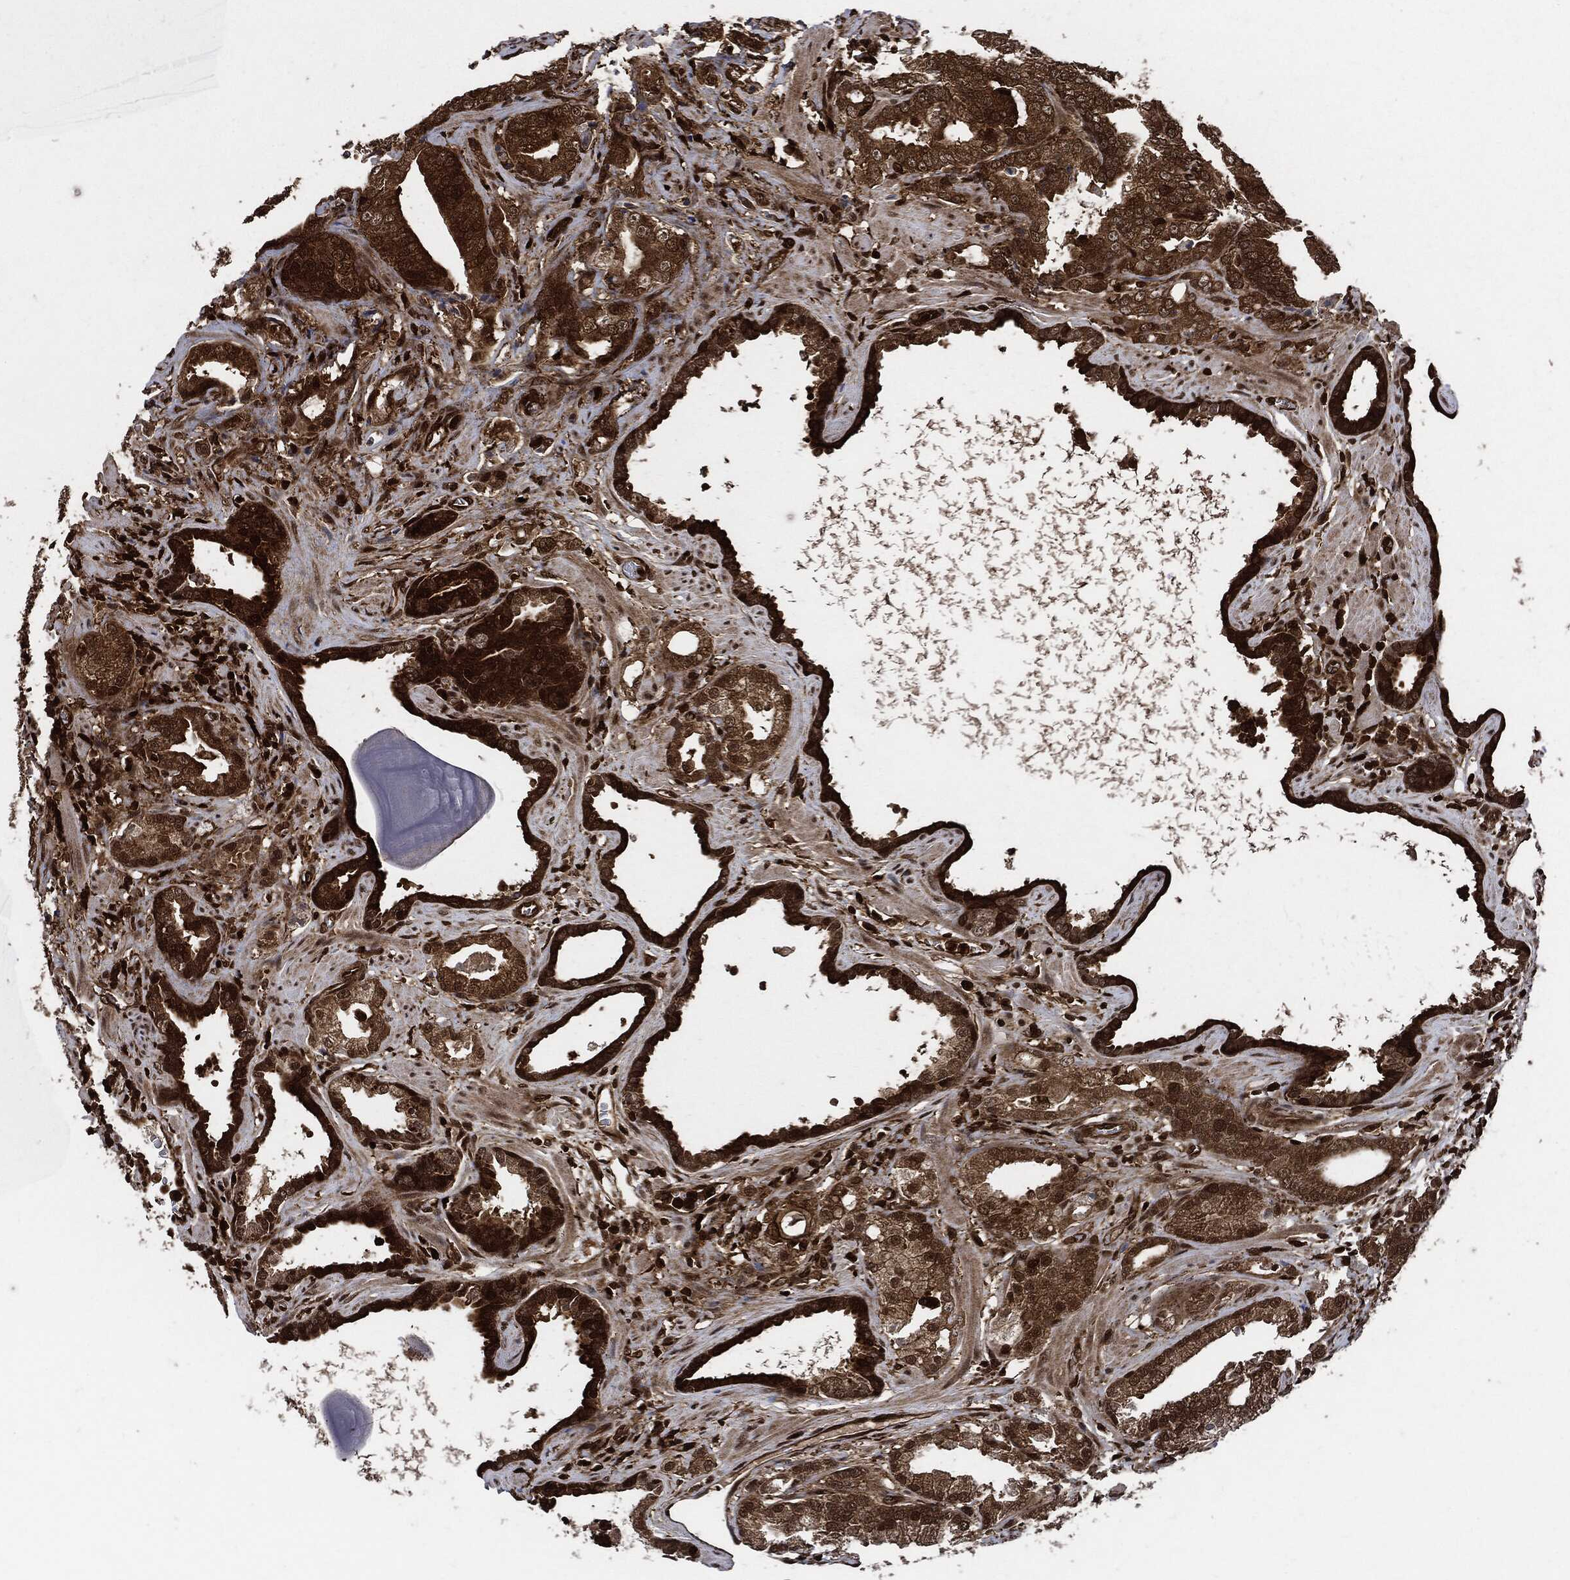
{"staining": {"intensity": "strong", "quantity": ">75%", "location": "cytoplasmic/membranous"}, "tissue": "prostate cancer", "cell_type": "Tumor cells", "image_type": "cancer", "snomed": [{"axis": "morphology", "description": "Adenocarcinoma, Low grade"}, {"axis": "topography", "description": "Prostate"}], "caption": "Tumor cells exhibit high levels of strong cytoplasmic/membranous staining in approximately >75% of cells in human prostate cancer (low-grade adenocarcinoma).", "gene": "YWHAB", "patient": {"sex": "male", "age": 62}}